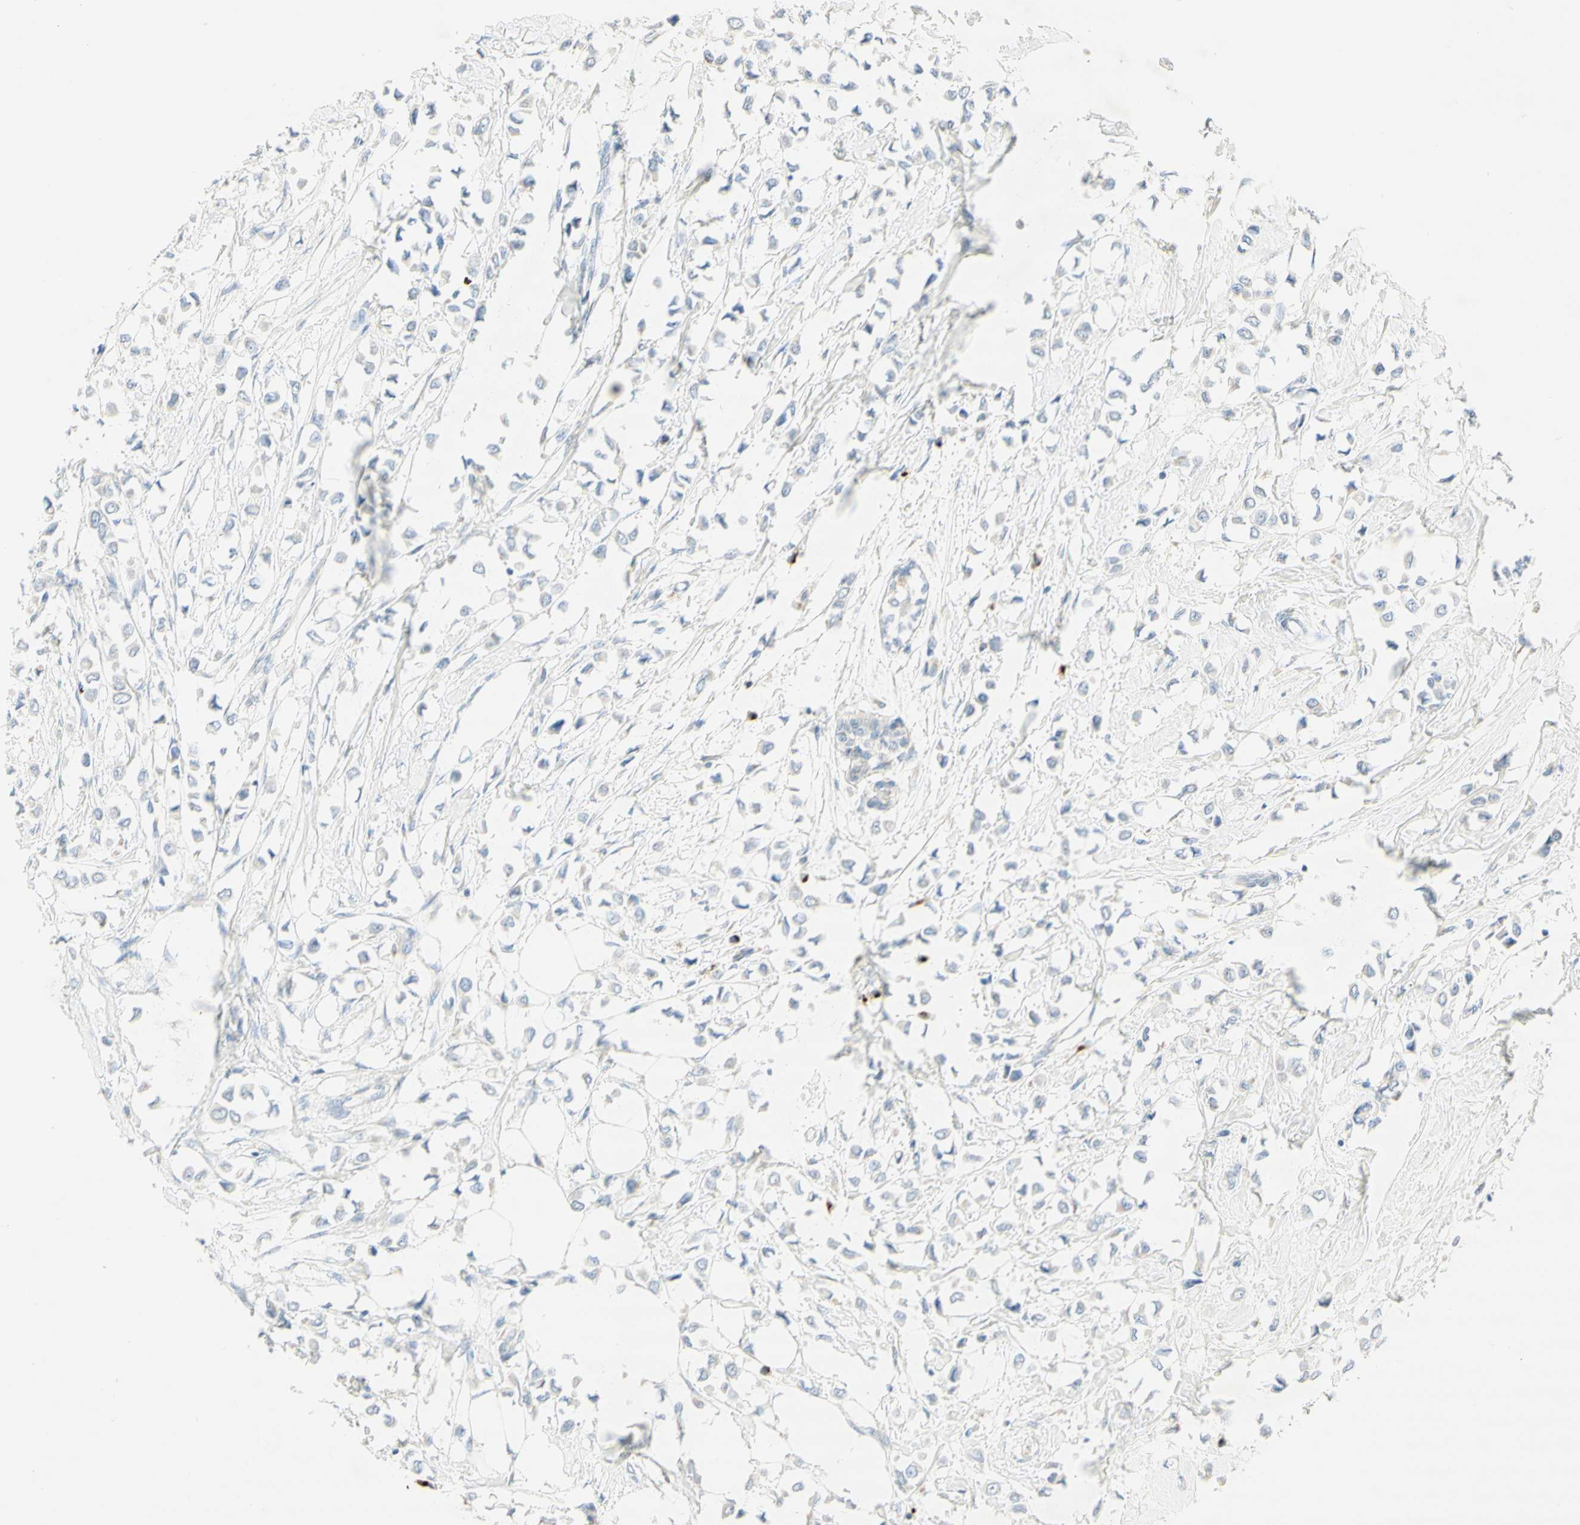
{"staining": {"intensity": "negative", "quantity": "none", "location": "none"}, "tissue": "breast cancer", "cell_type": "Tumor cells", "image_type": "cancer", "snomed": [{"axis": "morphology", "description": "Lobular carcinoma"}, {"axis": "topography", "description": "Breast"}], "caption": "Immunohistochemistry (IHC) of human breast cancer (lobular carcinoma) reveals no positivity in tumor cells.", "gene": "MANEA", "patient": {"sex": "female", "age": 51}}